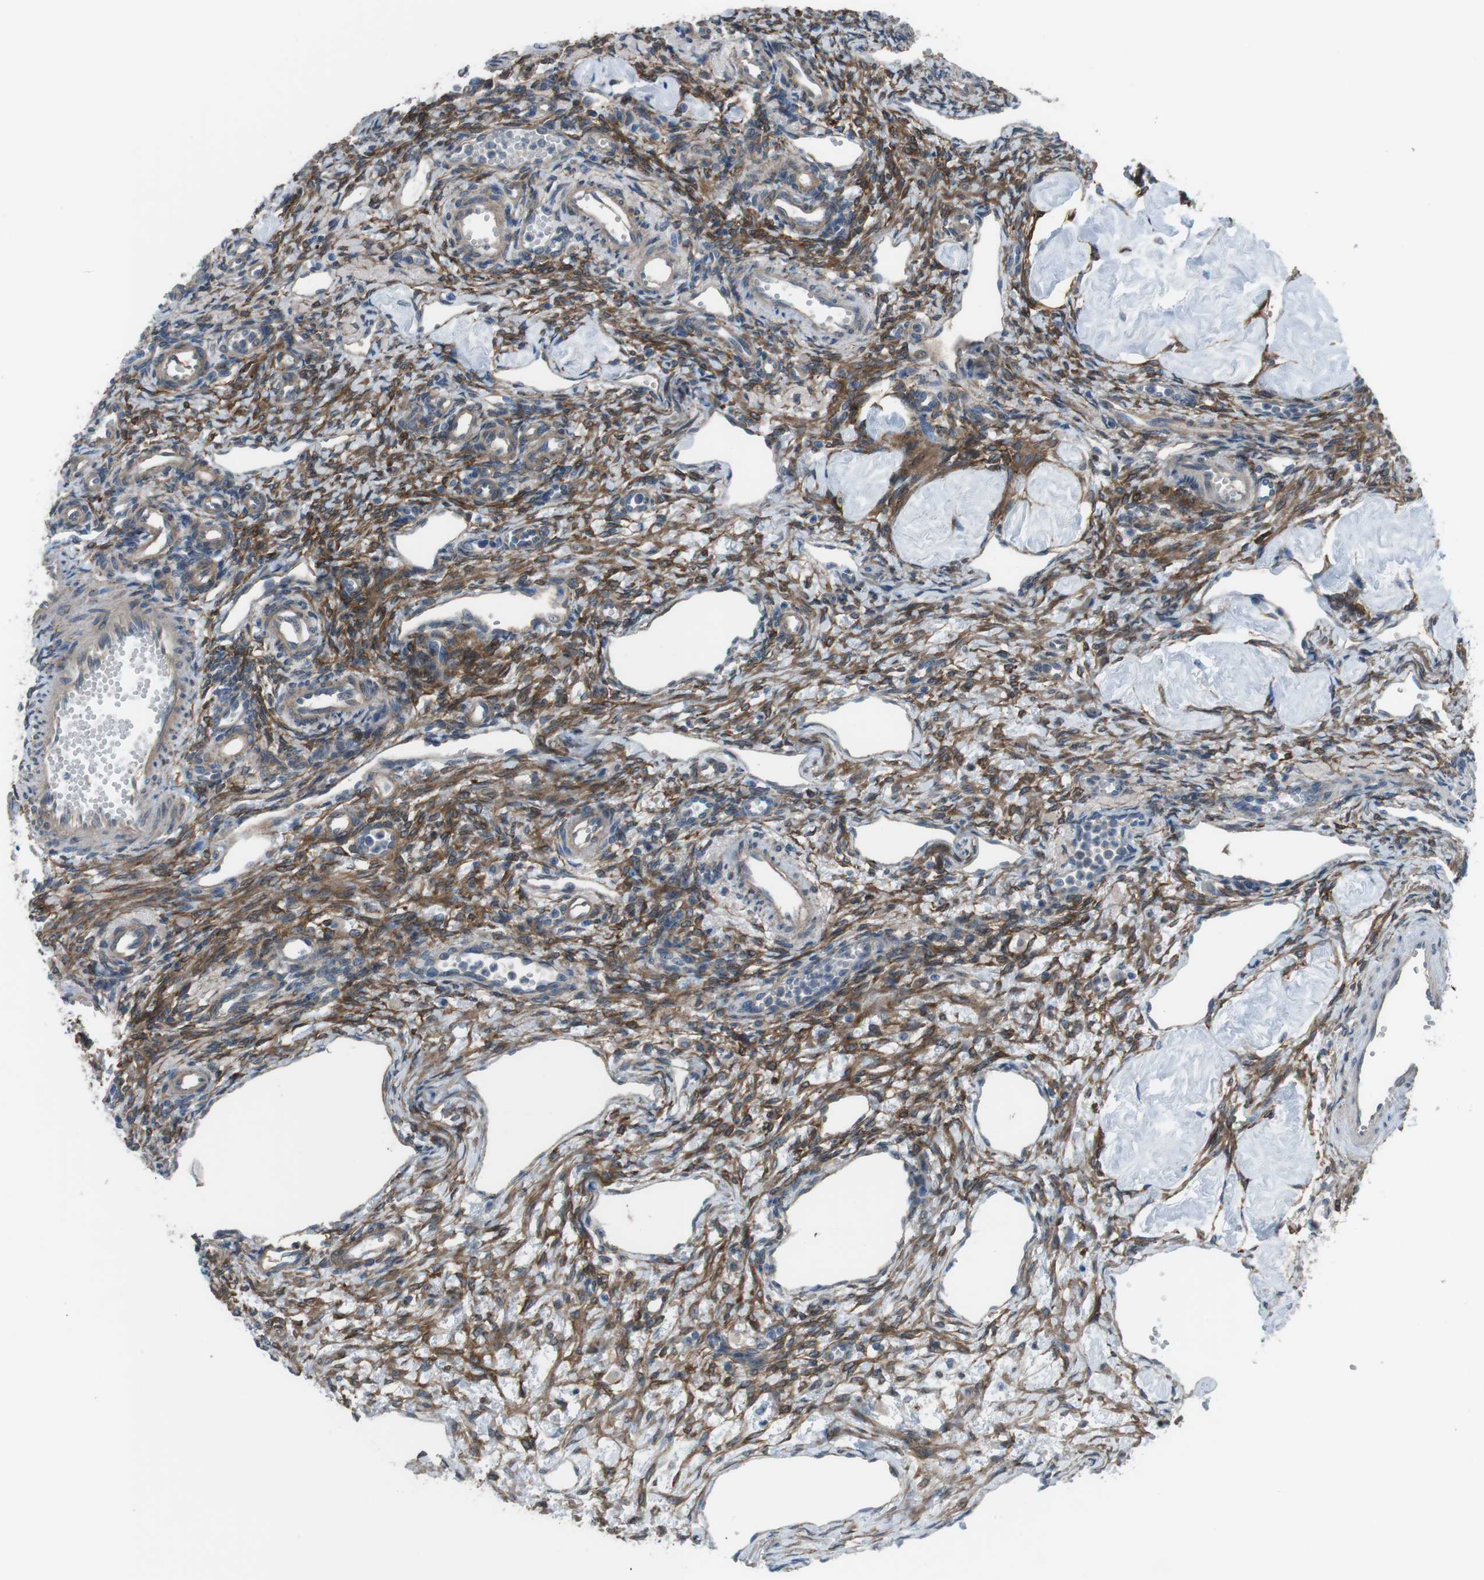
{"staining": {"intensity": "moderate", "quantity": ">75%", "location": "cytoplasmic/membranous,nuclear"}, "tissue": "ovary", "cell_type": "Ovarian stroma cells", "image_type": "normal", "snomed": [{"axis": "morphology", "description": "Normal tissue, NOS"}, {"axis": "topography", "description": "Ovary"}], "caption": "This image exhibits normal ovary stained with IHC to label a protein in brown. The cytoplasmic/membranous,nuclear of ovarian stroma cells show moderate positivity for the protein. Nuclei are counter-stained blue.", "gene": "ANK2", "patient": {"sex": "female", "age": 33}}